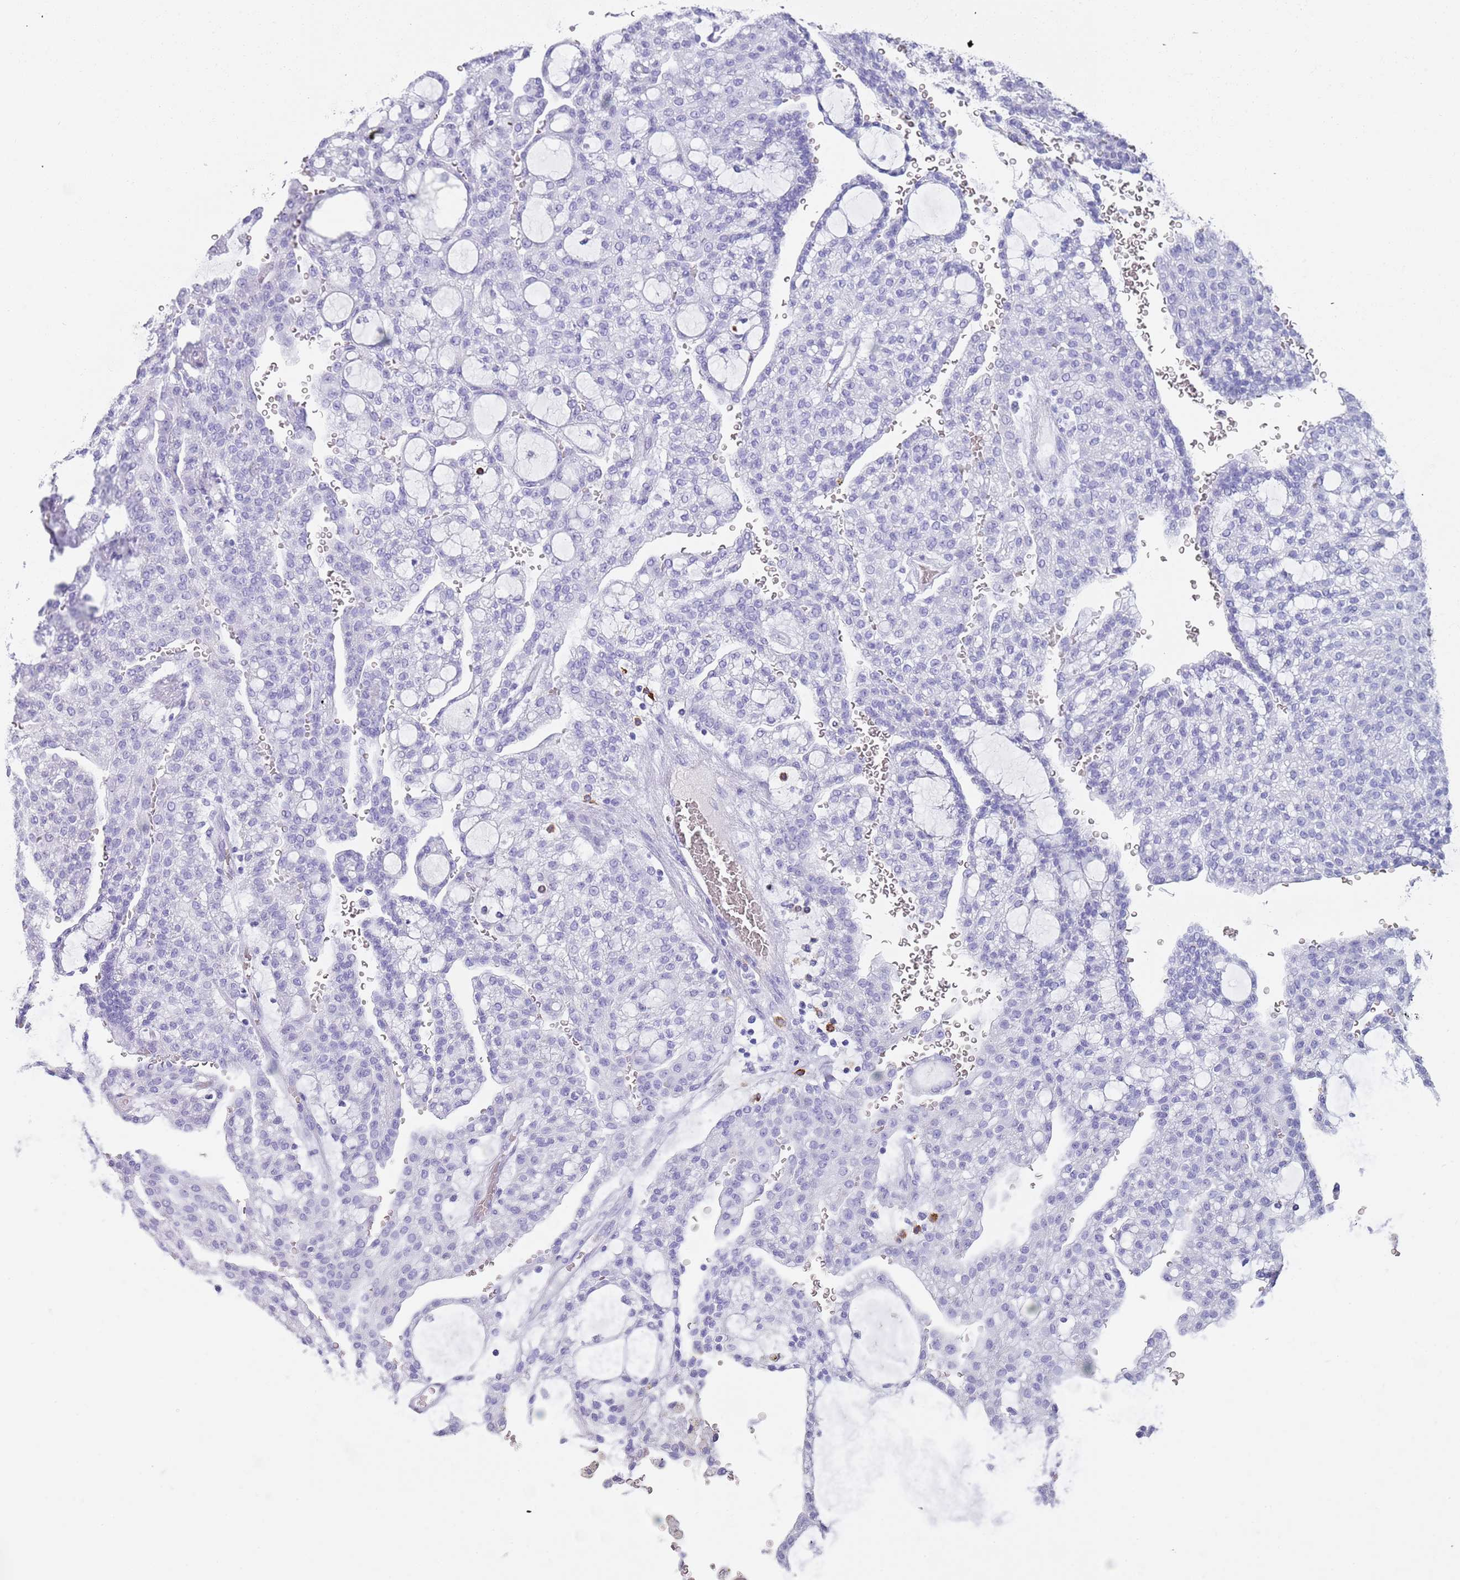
{"staining": {"intensity": "negative", "quantity": "none", "location": "none"}, "tissue": "renal cancer", "cell_type": "Tumor cells", "image_type": "cancer", "snomed": [{"axis": "morphology", "description": "Adenocarcinoma, NOS"}, {"axis": "topography", "description": "Kidney"}], "caption": "This is a image of immunohistochemistry (IHC) staining of renal cancer (adenocarcinoma), which shows no expression in tumor cells.", "gene": "MYADML2", "patient": {"sex": "male", "age": 63}}